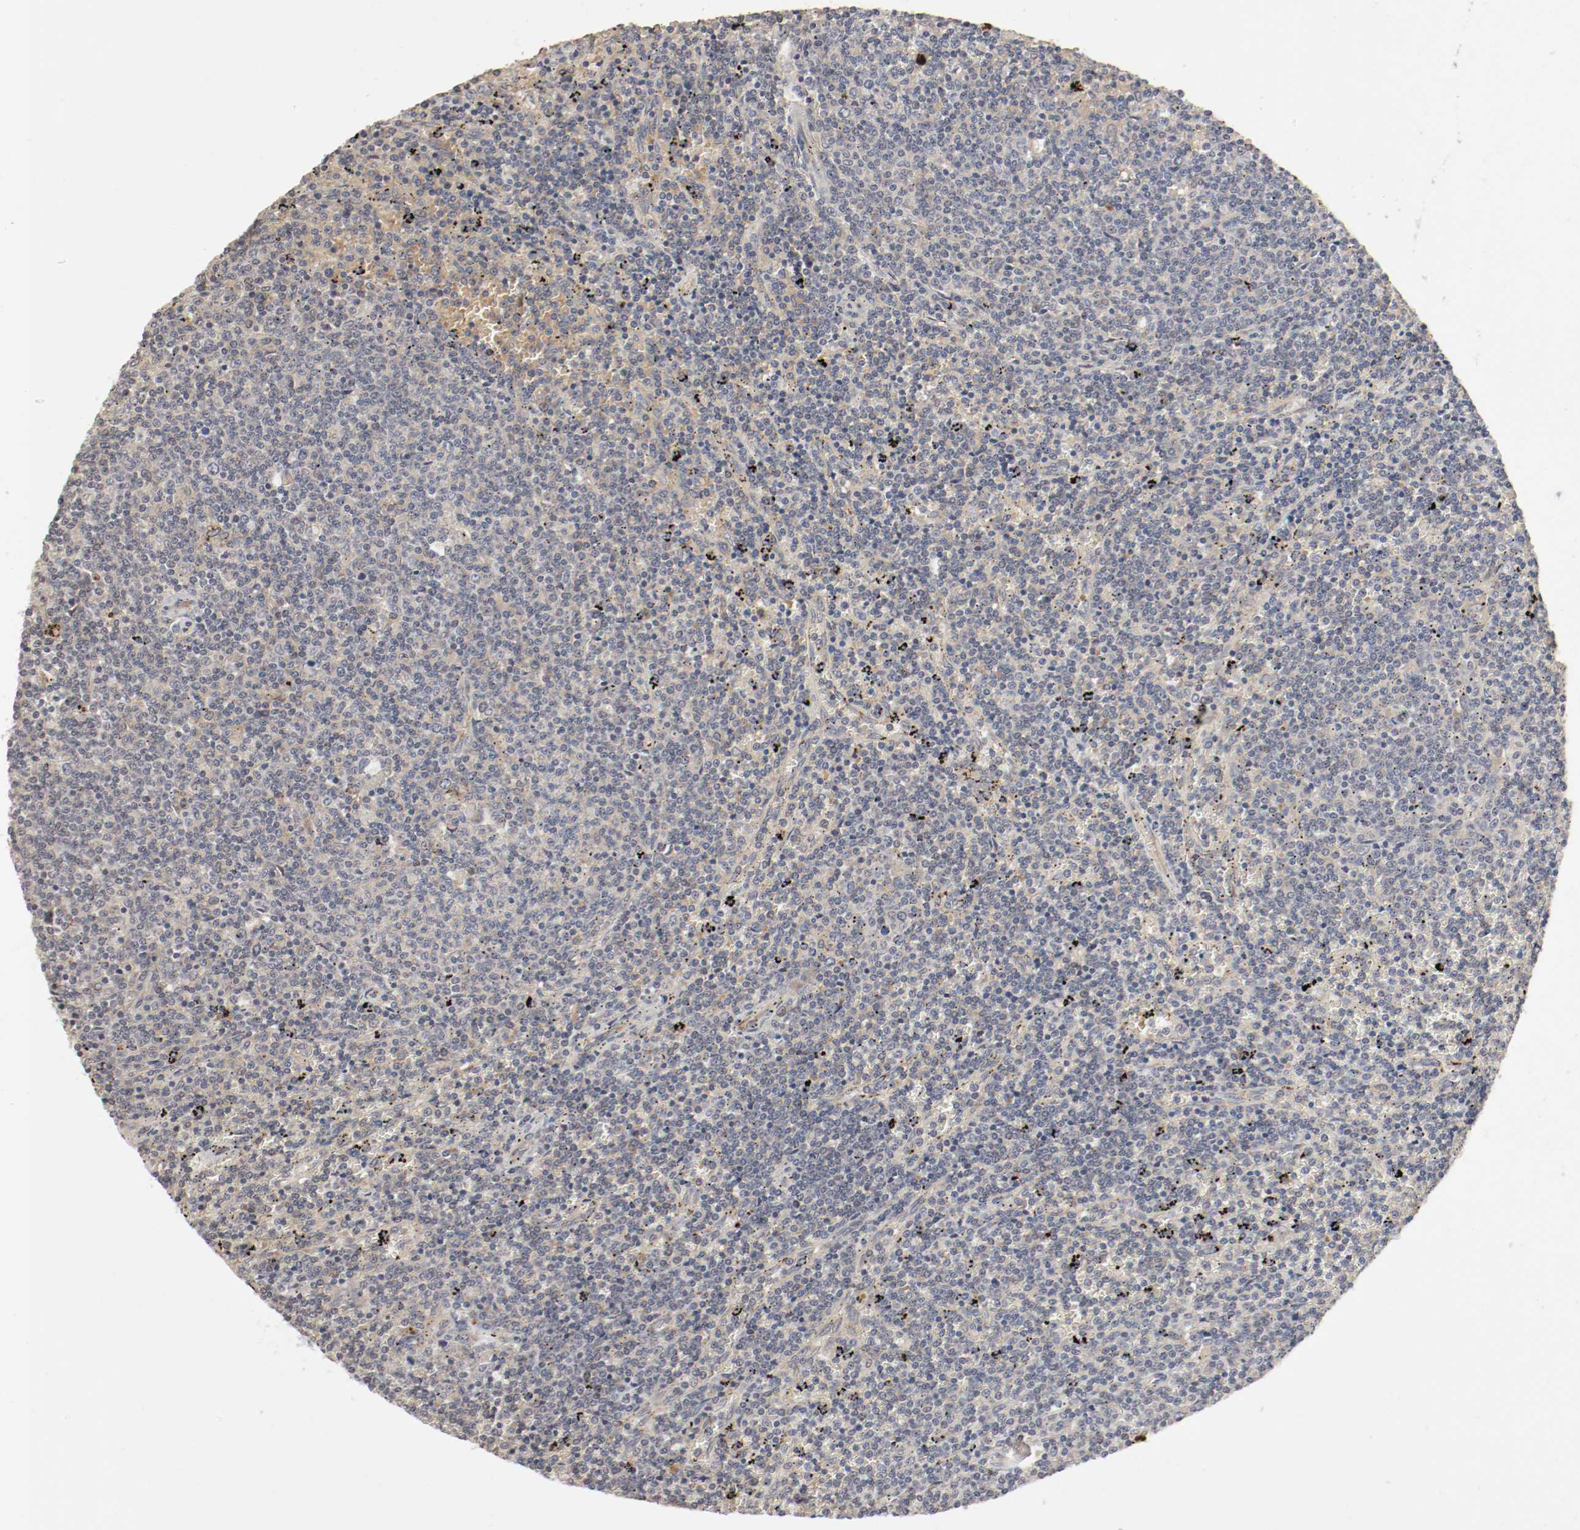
{"staining": {"intensity": "weak", "quantity": "<25%", "location": "cytoplasmic/membranous"}, "tissue": "lymphoma", "cell_type": "Tumor cells", "image_type": "cancer", "snomed": [{"axis": "morphology", "description": "Malignant lymphoma, non-Hodgkin's type, Low grade"}, {"axis": "topography", "description": "Spleen"}], "caption": "High magnification brightfield microscopy of low-grade malignant lymphoma, non-Hodgkin's type stained with DAB (3,3'-diaminobenzidine) (brown) and counterstained with hematoxylin (blue): tumor cells show no significant staining. (DAB immunohistochemistry (IHC) visualized using brightfield microscopy, high magnification).", "gene": "REN", "patient": {"sex": "female", "age": 50}}